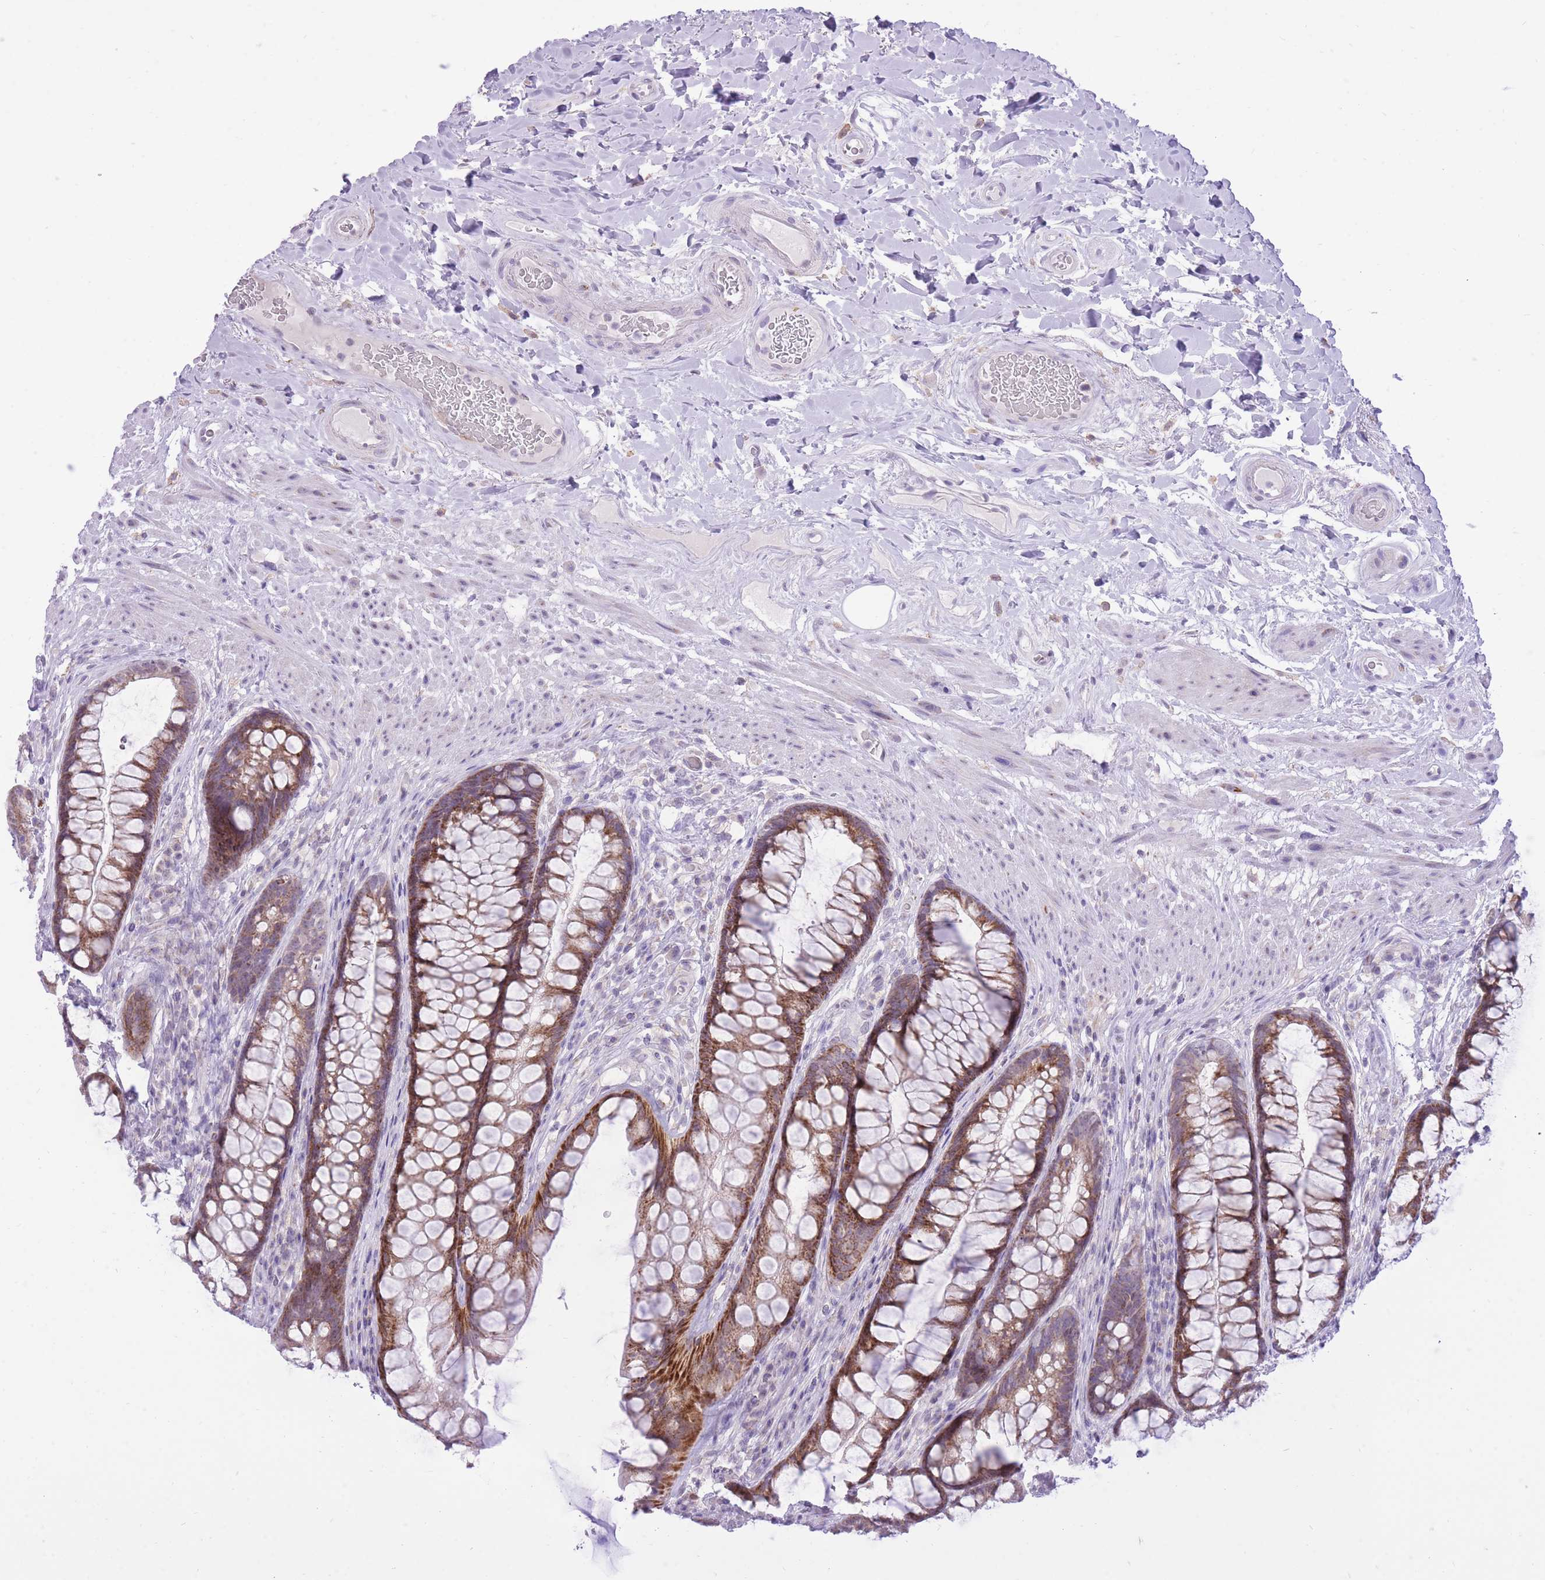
{"staining": {"intensity": "moderate", "quantity": ">75%", "location": "cytoplasmic/membranous"}, "tissue": "rectum", "cell_type": "Glandular cells", "image_type": "normal", "snomed": [{"axis": "morphology", "description": "Normal tissue, NOS"}, {"axis": "topography", "description": "Rectum"}], "caption": "This is a photomicrograph of immunohistochemistry staining of normal rectum, which shows moderate expression in the cytoplasmic/membranous of glandular cells.", "gene": "DENND2D", "patient": {"sex": "male", "age": 74}}